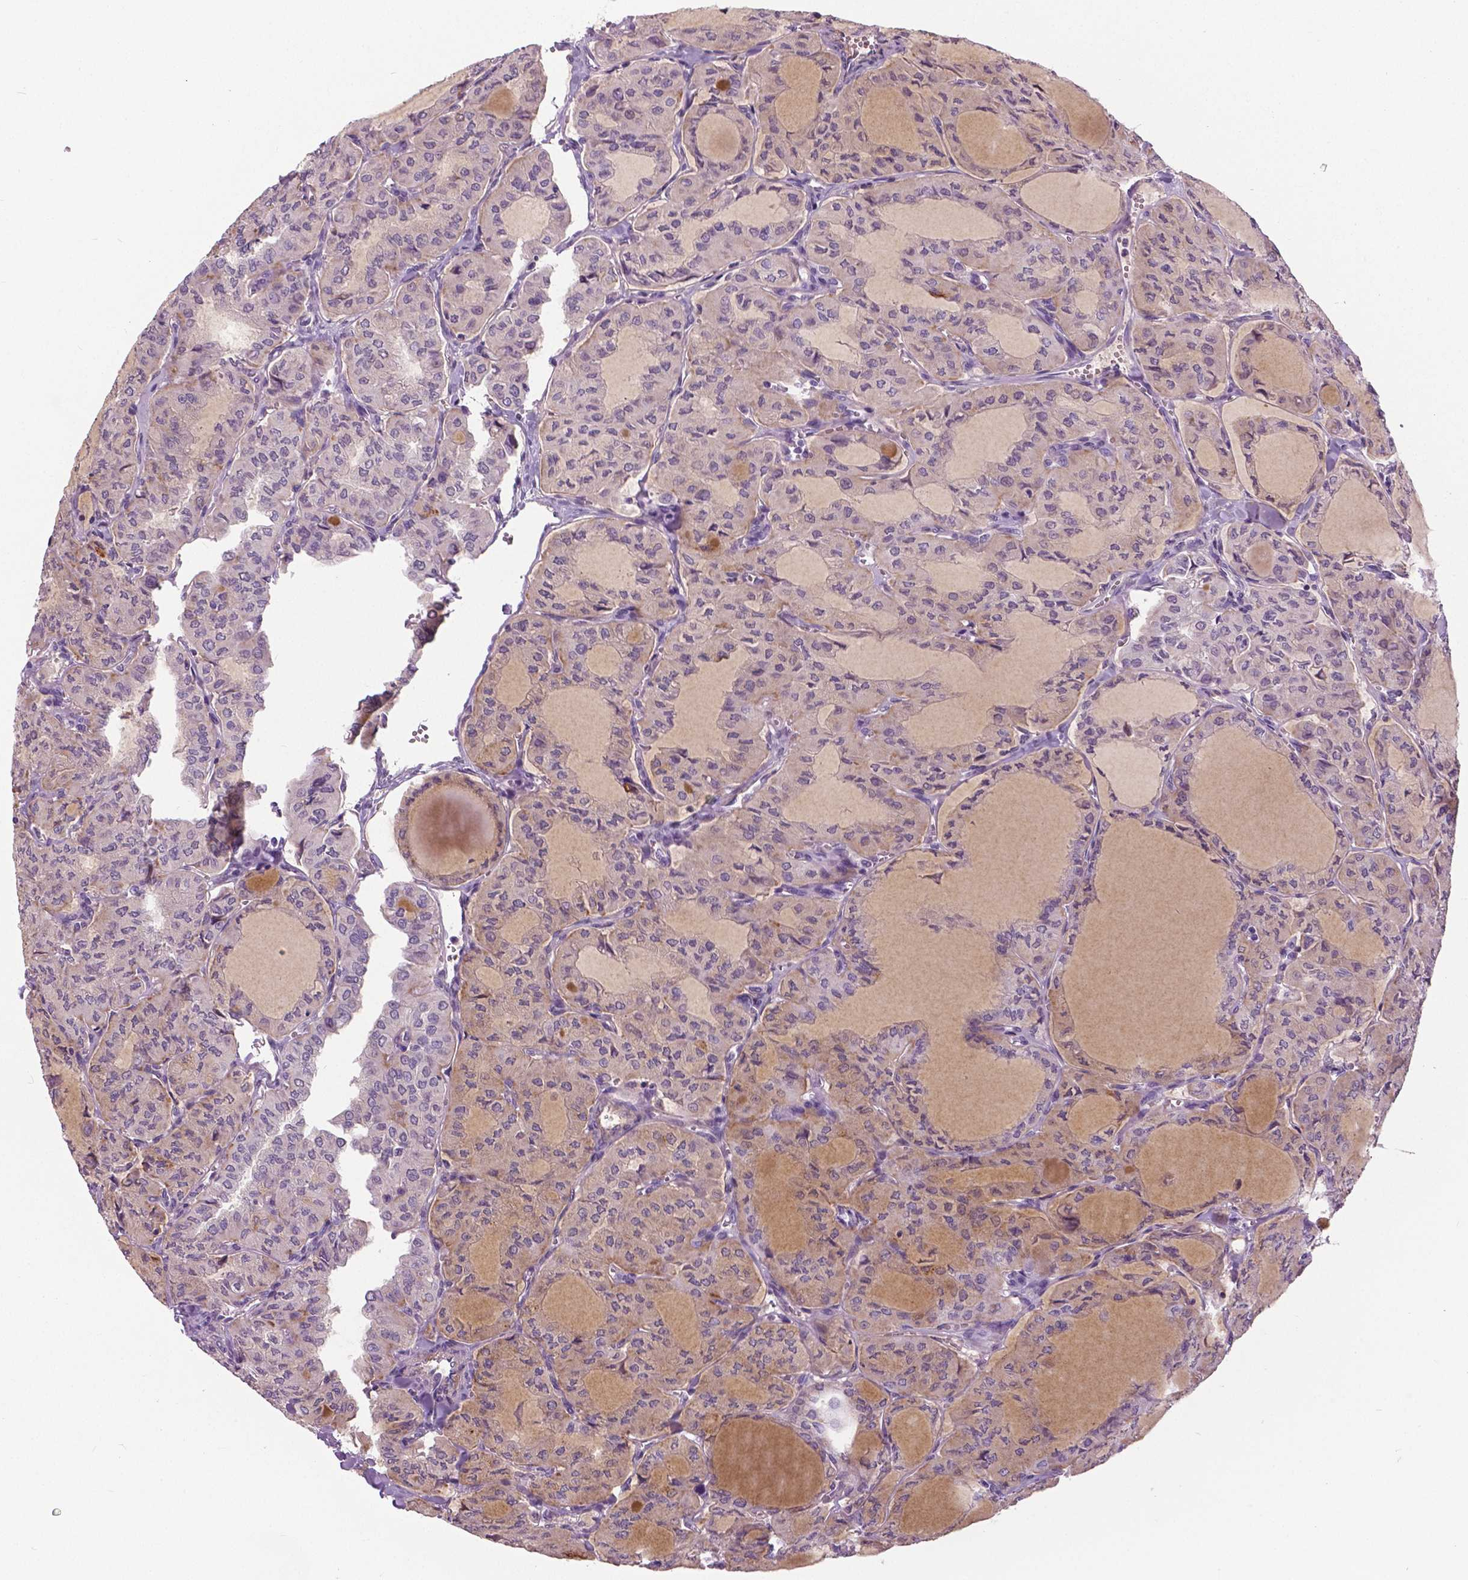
{"staining": {"intensity": "negative", "quantity": "none", "location": "none"}, "tissue": "thyroid cancer", "cell_type": "Tumor cells", "image_type": "cancer", "snomed": [{"axis": "morphology", "description": "Papillary adenocarcinoma, NOS"}, {"axis": "topography", "description": "Thyroid gland"}], "caption": "Human thyroid cancer stained for a protein using IHC exhibits no expression in tumor cells.", "gene": "FOXA1", "patient": {"sex": "male", "age": 20}}